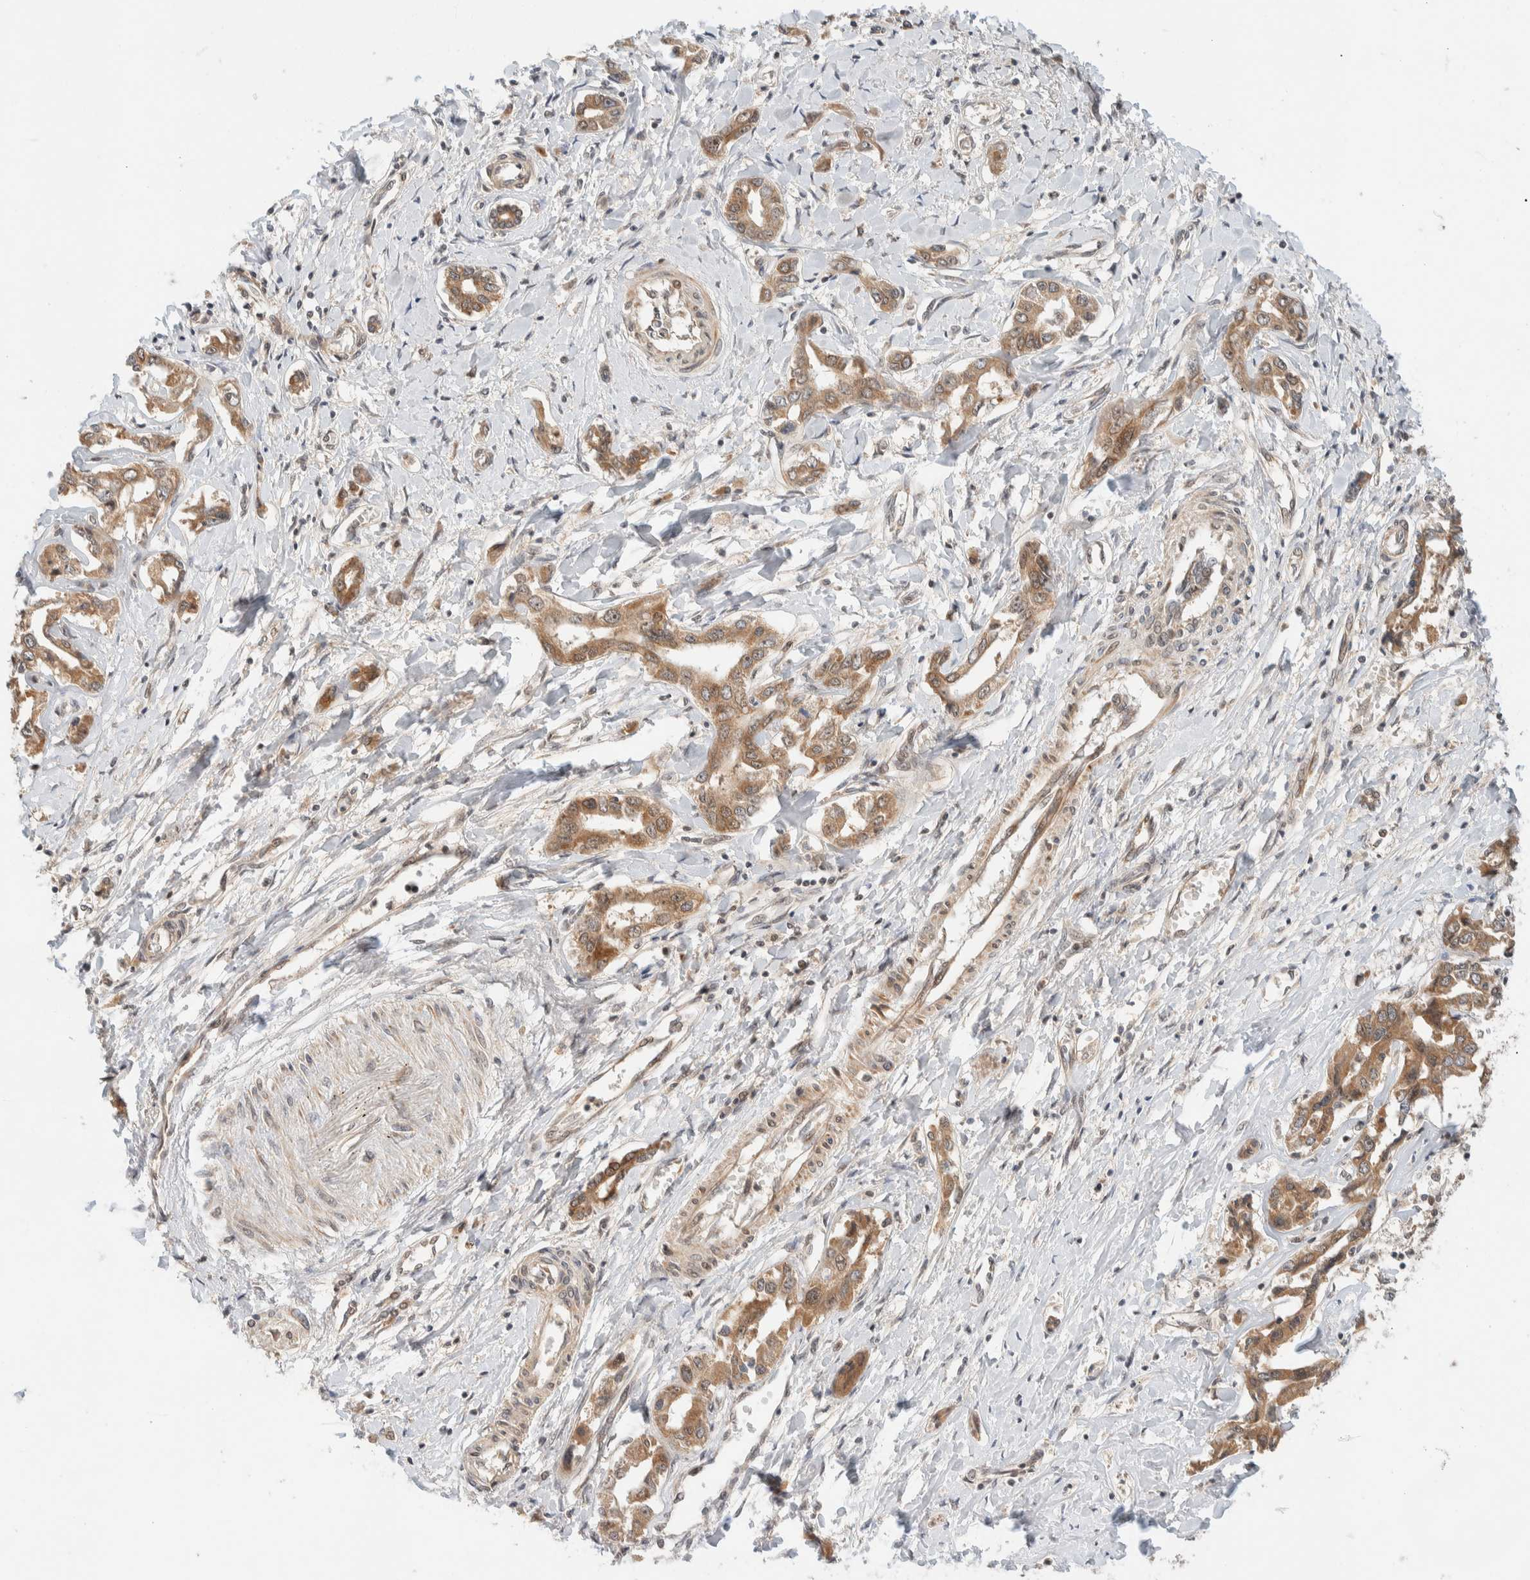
{"staining": {"intensity": "moderate", "quantity": ">75%", "location": "cytoplasmic/membranous"}, "tissue": "liver cancer", "cell_type": "Tumor cells", "image_type": "cancer", "snomed": [{"axis": "morphology", "description": "Cholangiocarcinoma"}, {"axis": "topography", "description": "Liver"}], "caption": "Immunohistochemistry of liver cancer (cholangiocarcinoma) reveals medium levels of moderate cytoplasmic/membranous expression in about >75% of tumor cells.", "gene": "C8orf76", "patient": {"sex": "male", "age": 59}}